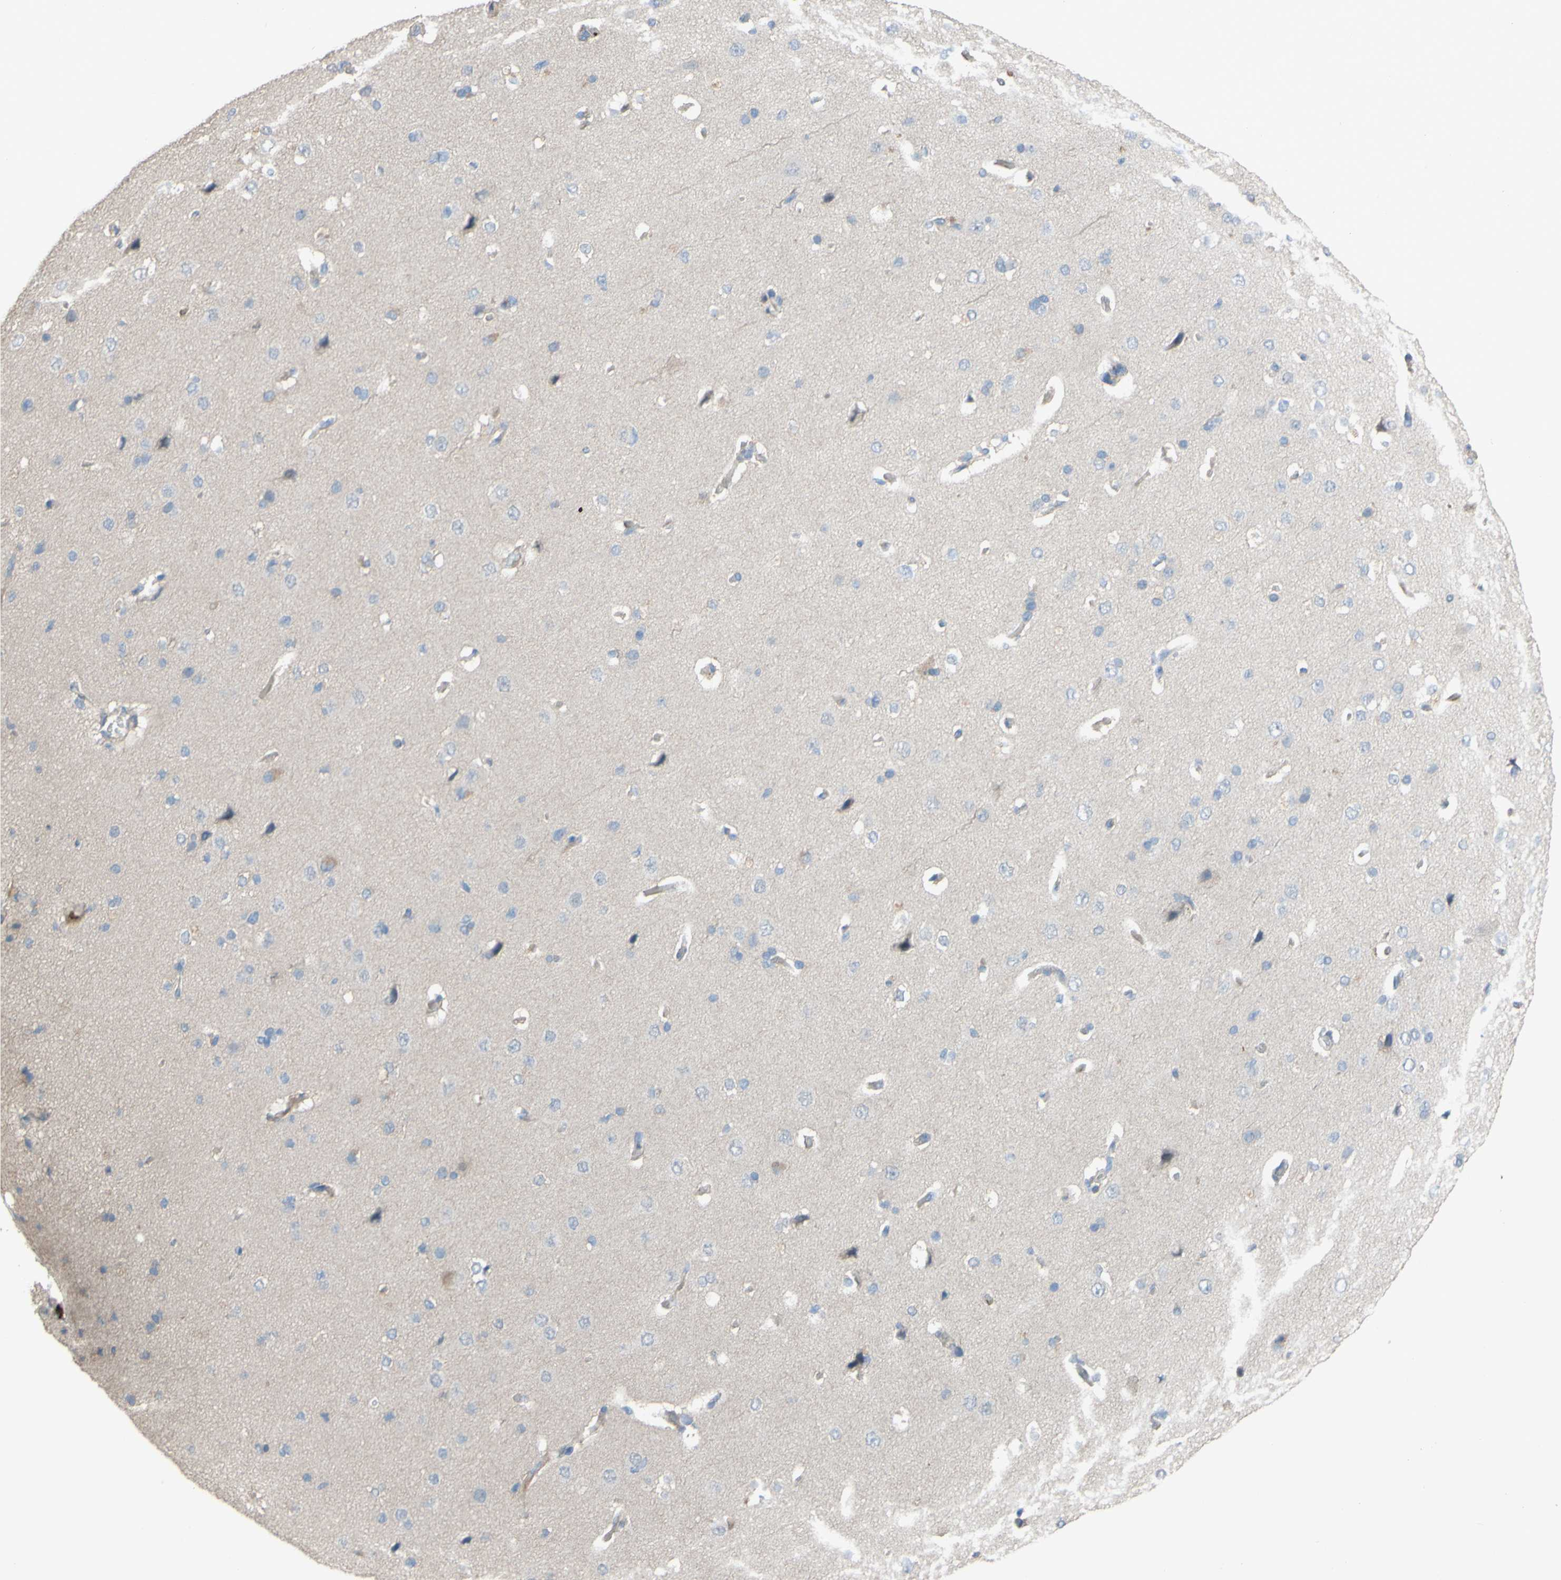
{"staining": {"intensity": "weak", "quantity": "25%-75%", "location": "cytoplasmic/membranous"}, "tissue": "cerebral cortex", "cell_type": "Endothelial cells", "image_type": "normal", "snomed": [{"axis": "morphology", "description": "Normal tissue, NOS"}, {"axis": "topography", "description": "Cerebral cortex"}], "caption": "Cerebral cortex stained with DAB (3,3'-diaminobenzidine) immunohistochemistry displays low levels of weak cytoplasmic/membranous positivity in about 25%-75% of endothelial cells.", "gene": "CDCP1", "patient": {"sex": "male", "age": 62}}